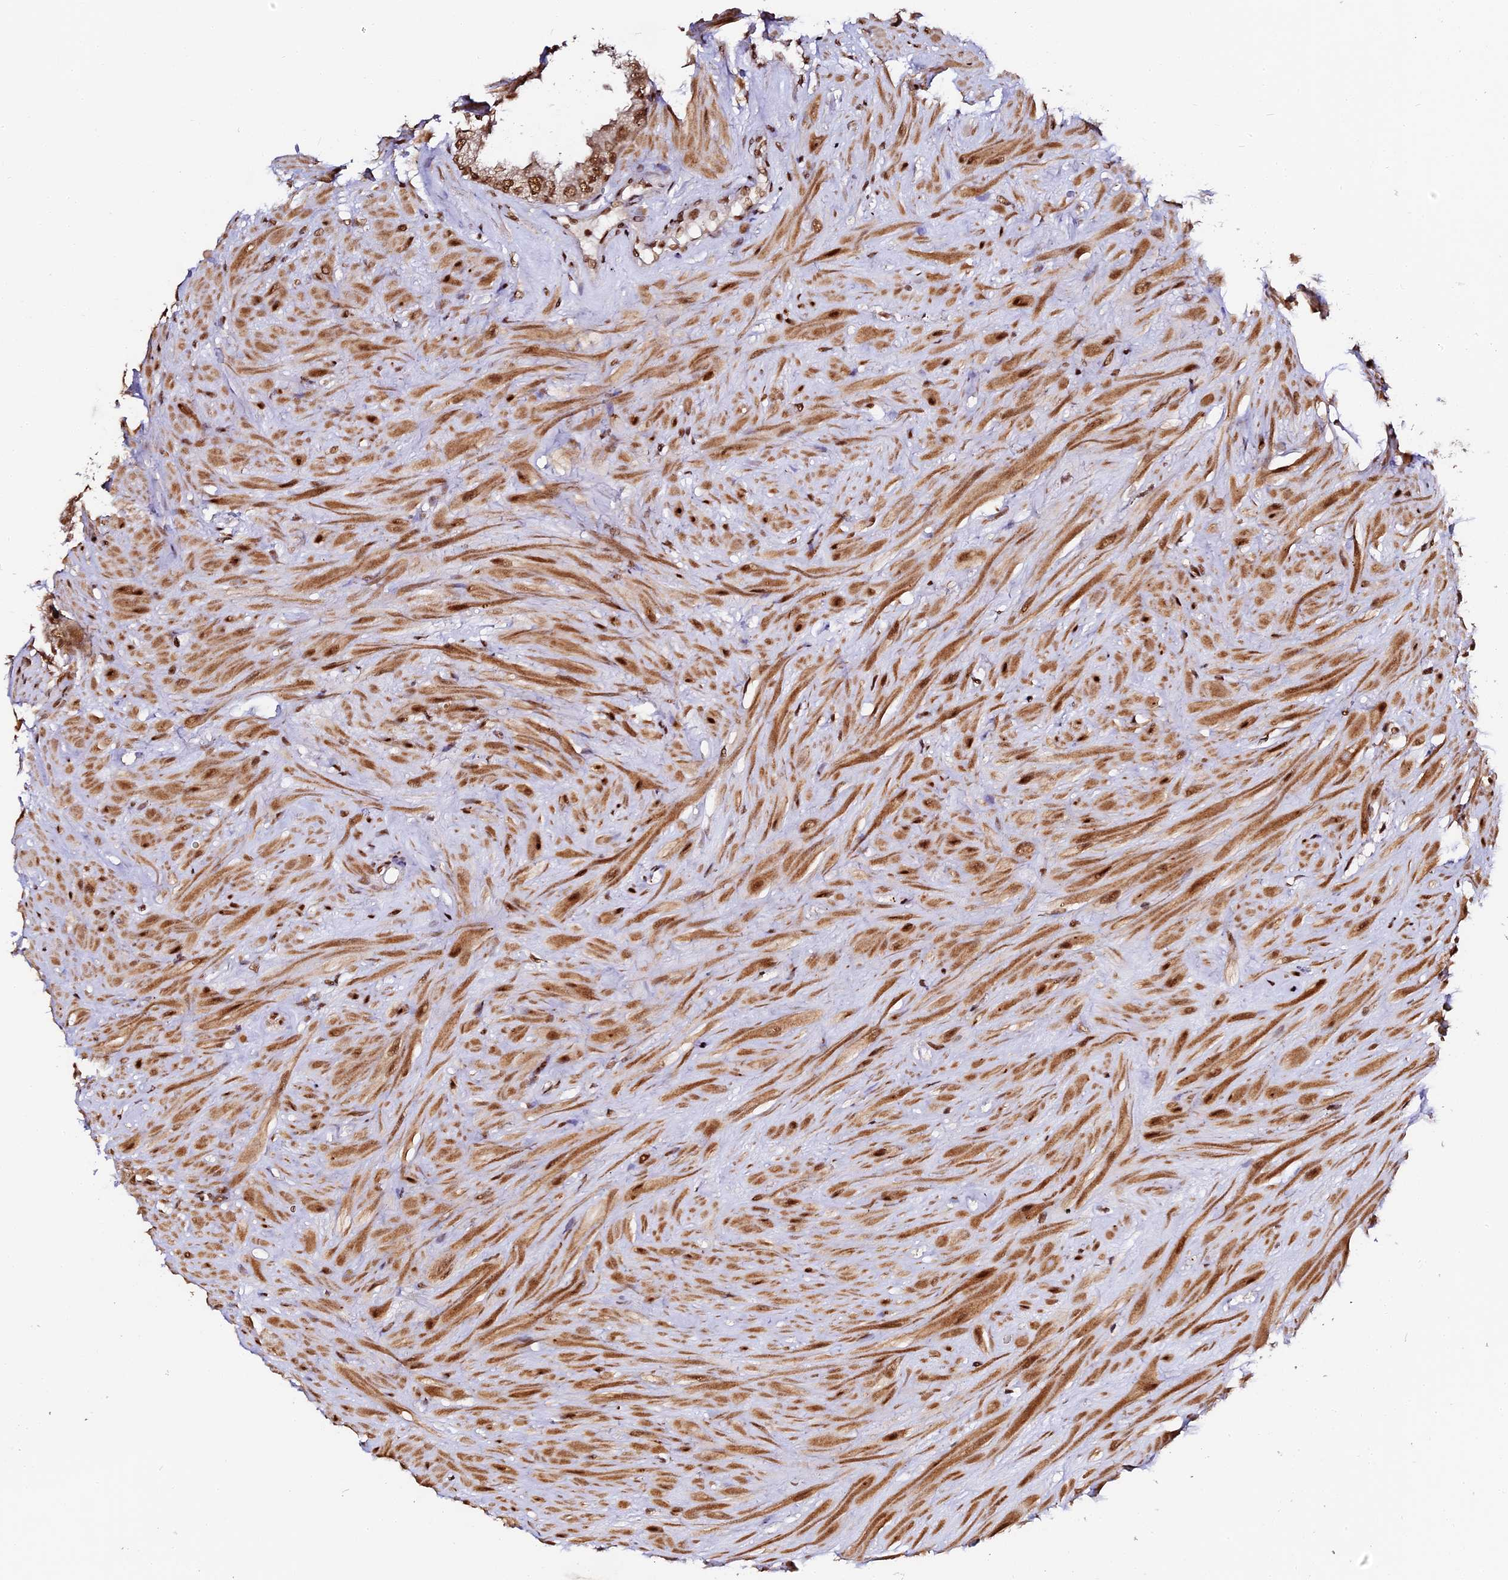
{"staining": {"intensity": "strong", "quantity": ">75%", "location": "nuclear"}, "tissue": "seminal vesicle", "cell_type": "Glandular cells", "image_type": "normal", "snomed": [{"axis": "morphology", "description": "Normal tissue, NOS"}, {"axis": "topography", "description": "Seminal veicle"}], "caption": "Immunohistochemistry of normal seminal vesicle reveals high levels of strong nuclear positivity in about >75% of glandular cells. Using DAB (3,3'-diaminobenzidine) (brown) and hematoxylin (blue) stains, captured at high magnification using brightfield microscopy.", "gene": "MCRS1", "patient": {"sex": "male", "age": 80}}